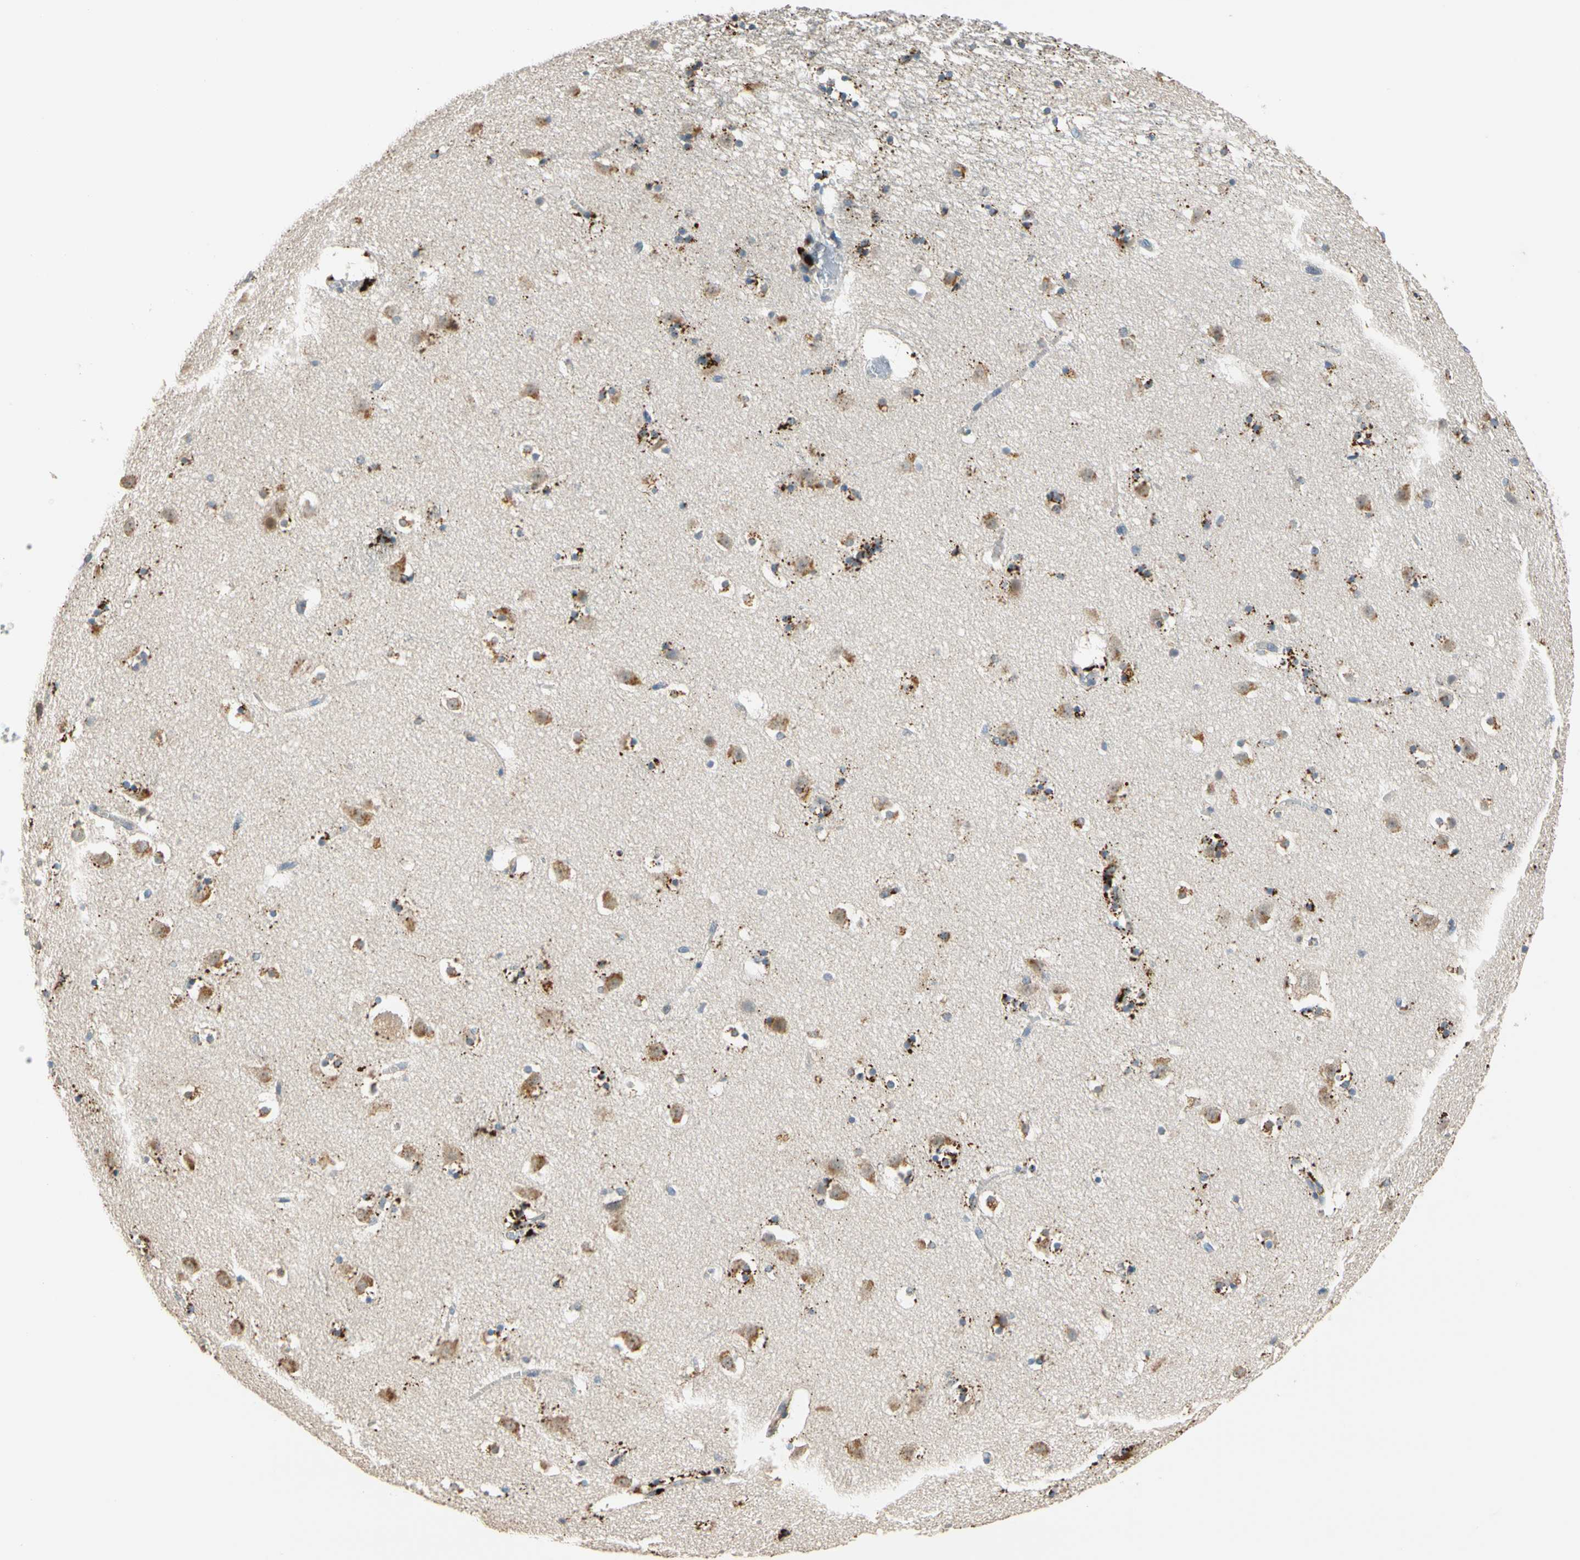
{"staining": {"intensity": "strong", "quantity": "25%-75%", "location": "cytoplasmic/membranous"}, "tissue": "caudate", "cell_type": "Glial cells", "image_type": "normal", "snomed": [{"axis": "morphology", "description": "Normal tissue, NOS"}, {"axis": "topography", "description": "Lateral ventricle wall"}], "caption": "Caudate stained with DAB (3,3'-diaminobenzidine) IHC displays high levels of strong cytoplasmic/membranous staining in about 25%-75% of glial cells. (DAB (3,3'-diaminobenzidine) = brown stain, brightfield microscopy at high magnification).", "gene": "GM2A", "patient": {"sex": "male", "age": 45}}